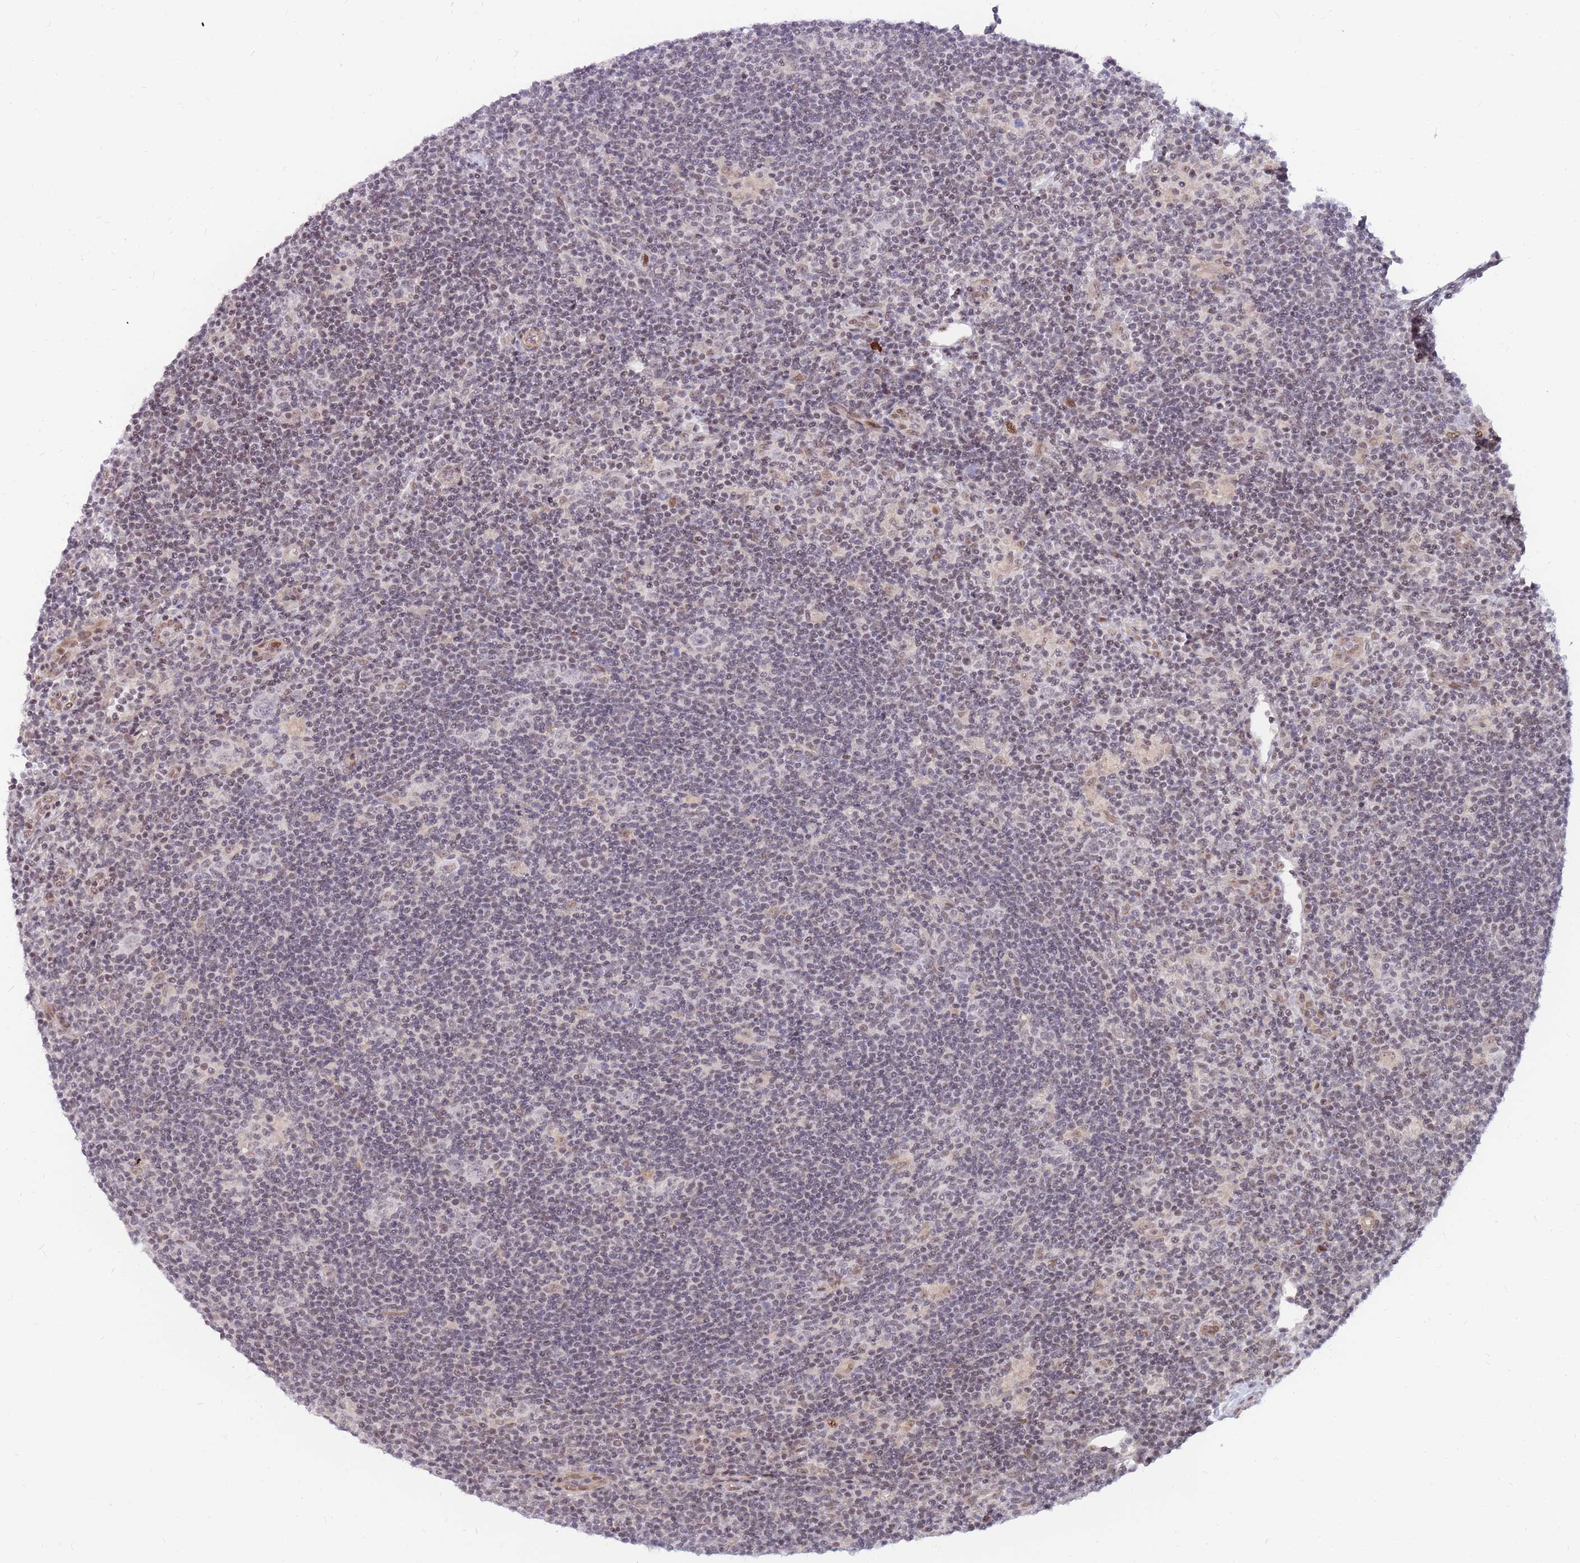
{"staining": {"intensity": "weak", "quantity": "<25%", "location": "nuclear"}, "tissue": "lymphoma", "cell_type": "Tumor cells", "image_type": "cancer", "snomed": [{"axis": "morphology", "description": "Hodgkin's disease, NOS"}, {"axis": "topography", "description": "Lymph node"}], "caption": "This photomicrograph is of lymphoma stained with IHC to label a protein in brown with the nuclei are counter-stained blue. There is no positivity in tumor cells.", "gene": "ERICH6B", "patient": {"sex": "female", "age": 57}}